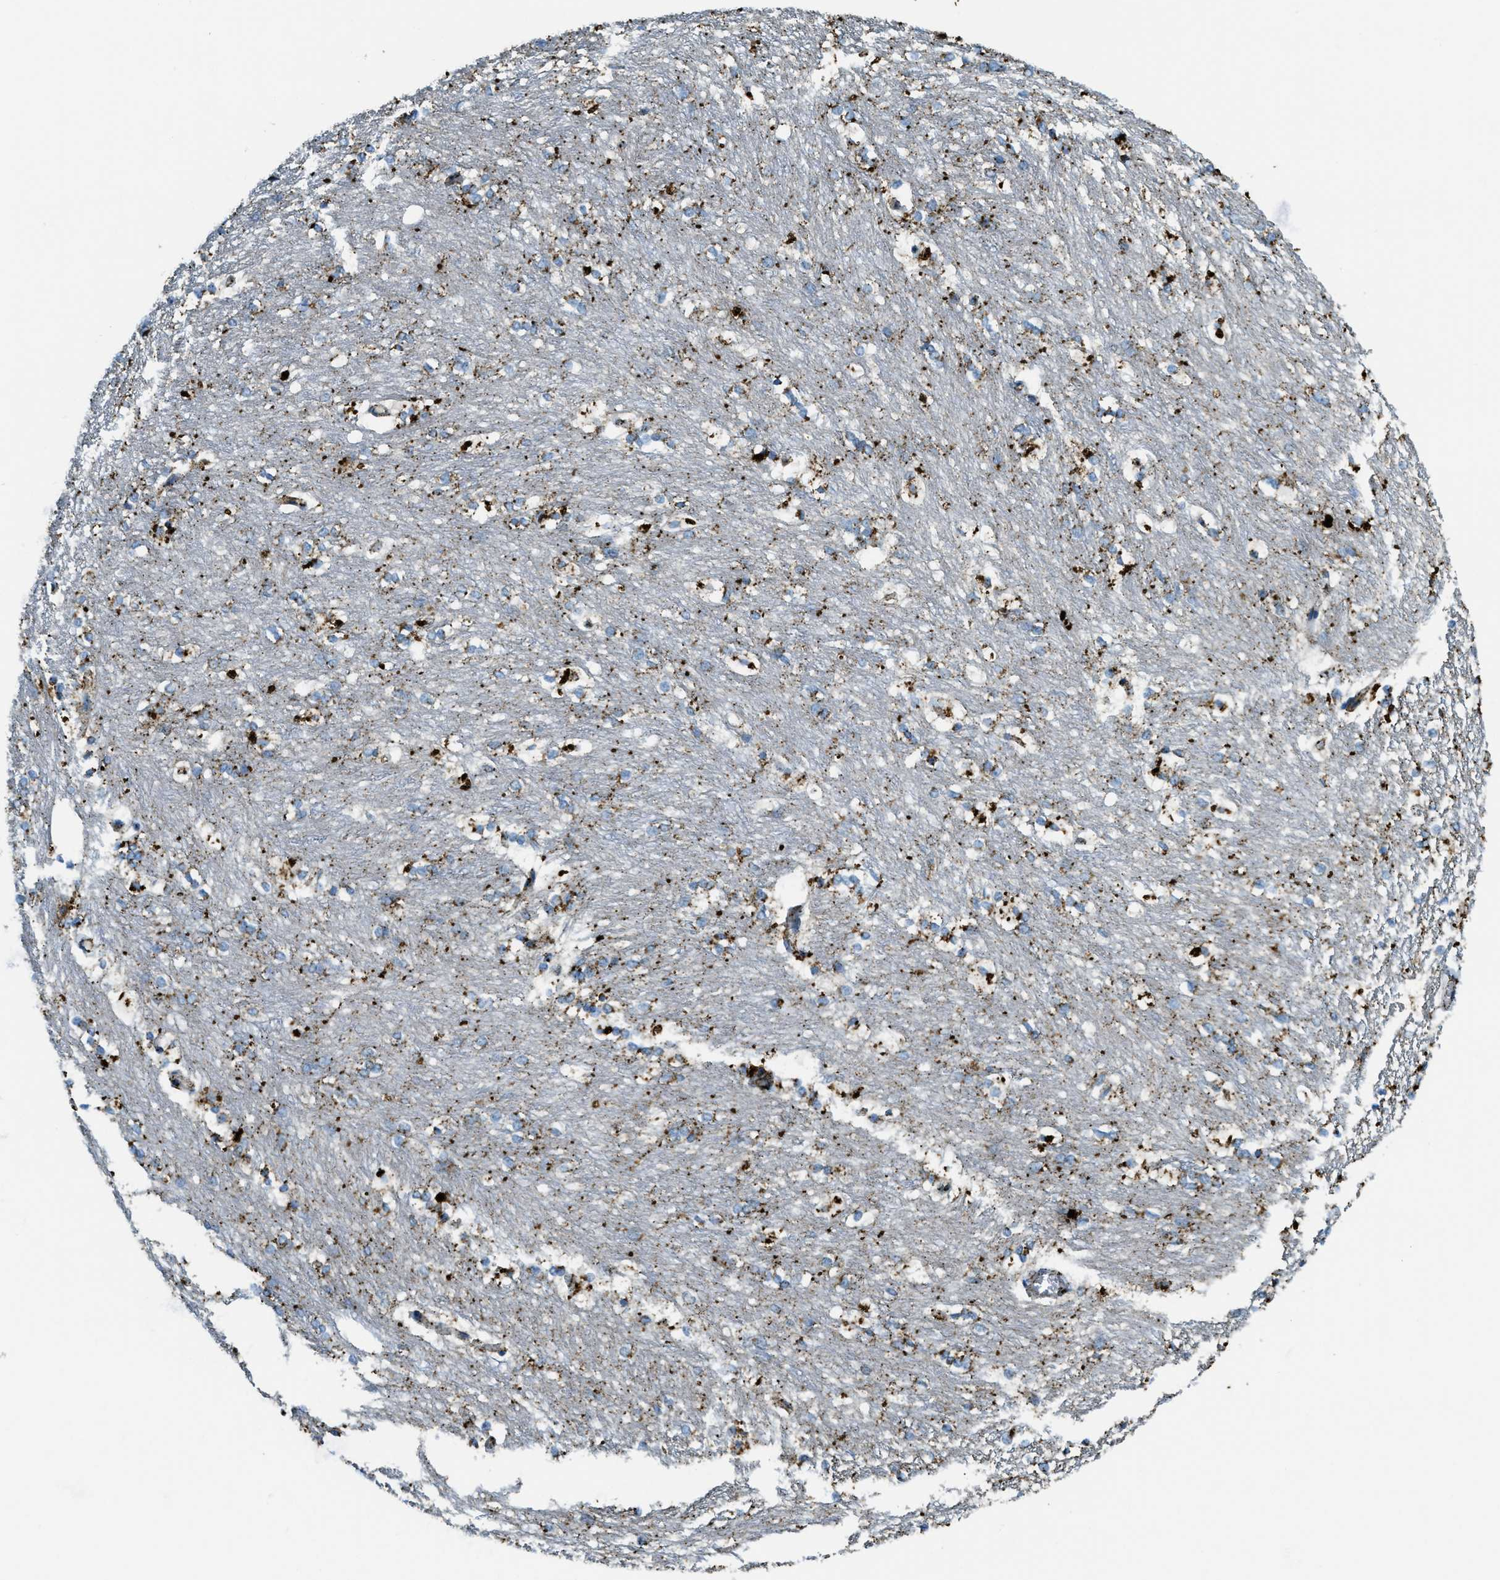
{"staining": {"intensity": "strong", "quantity": "25%-75%", "location": "cytoplasmic/membranous"}, "tissue": "caudate", "cell_type": "Glial cells", "image_type": "normal", "snomed": [{"axis": "morphology", "description": "Normal tissue, NOS"}, {"axis": "topography", "description": "Lateral ventricle wall"}], "caption": "Immunohistochemistry (IHC) of normal caudate displays high levels of strong cytoplasmic/membranous expression in about 25%-75% of glial cells. The staining was performed using DAB (3,3'-diaminobenzidine), with brown indicating positive protein expression. Nuclei are stained blue with hematoxylin.", "gene": "SCARB2", "patient": {"sex": "female", "age": 19}}